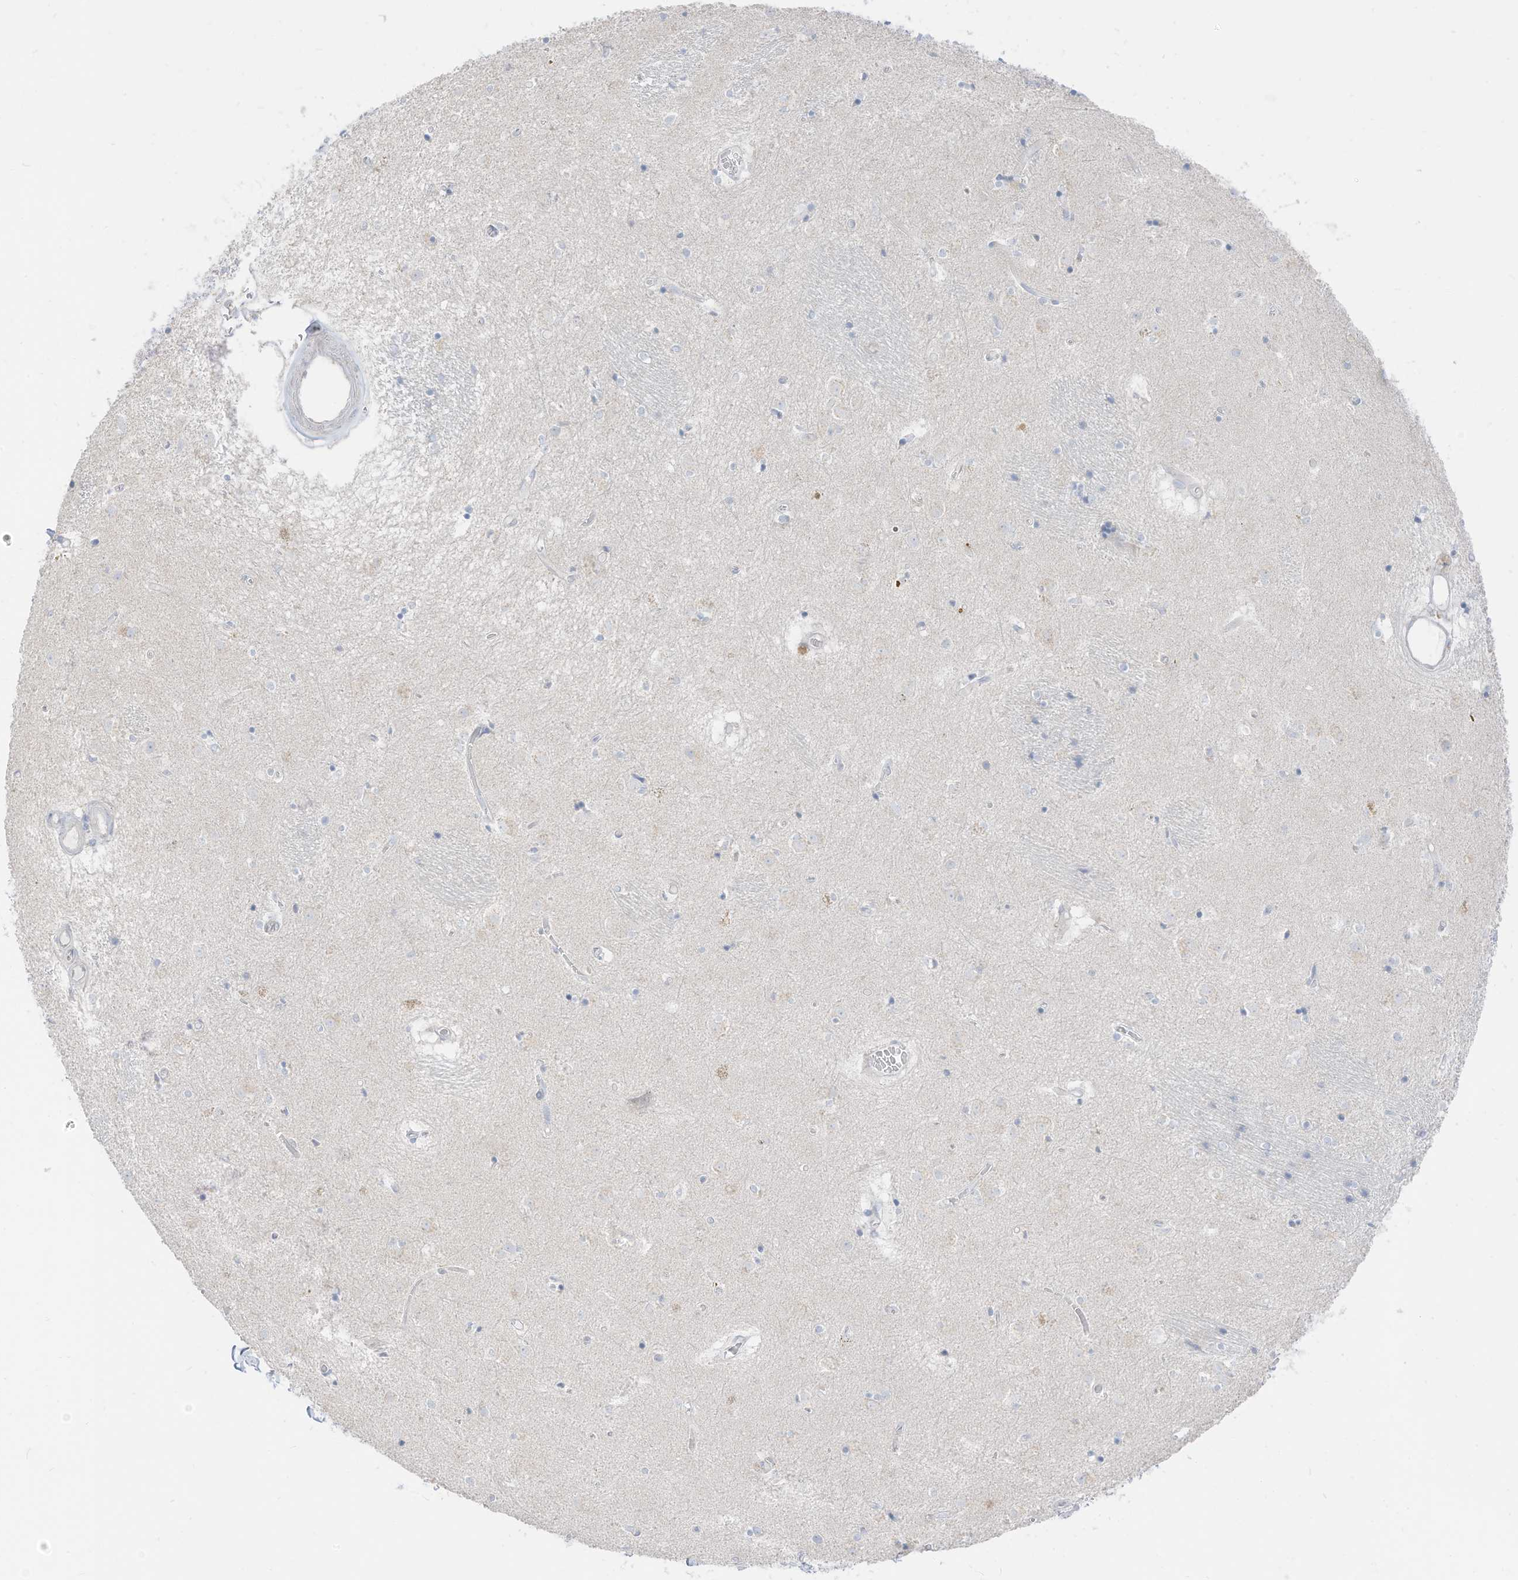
{"staining": {"intensity": "negative", "quantity": "none", "location": "none"}, "tissue": "caudate", "cell_type": "Glial cells", "image_type": "normal", "snomed": [{"axis": "morphology", "description": "Normal tissue, NOS"}, {"axis": "topography", "description": "Lateral ventricle wall"}], "caption": "There is no significant positivity in glial cells of caudate.", "gene": "ETHE1", "patient": {"sex": "male", "age": 70}}